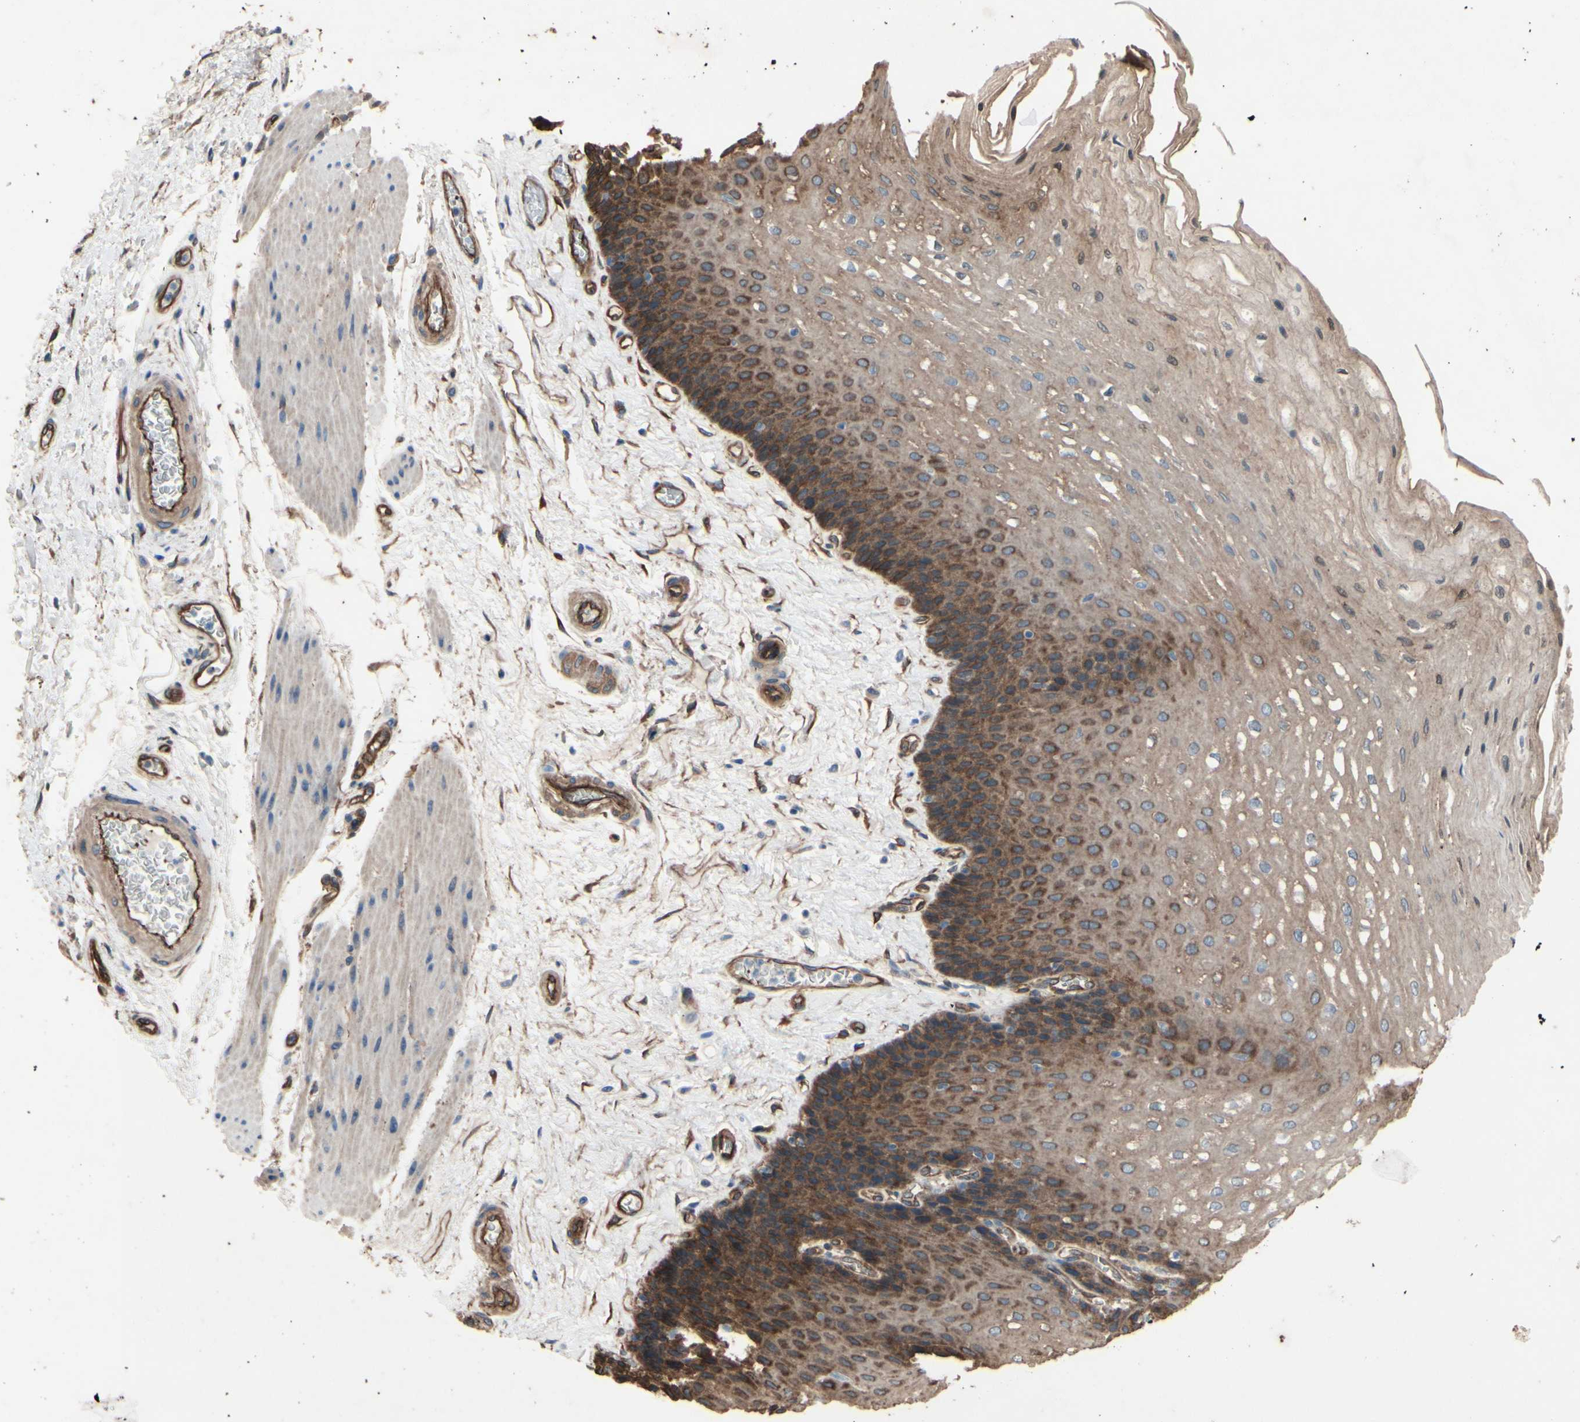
{"staining": {"intensity": "moderate", "quantity": ">75%", "location": "cytoplasmic/membranous"}, "tissue": "esophagus", "cell_type": "Squamous epithelial cells", "image_type": "normal", "snomed": [{"axis": "morphology", "description": "Normal tissue, NOS"}, {"axis": "topography", "description": "Esophagus"}], "caption": "About >75% of squamous epithelial cells in normal esophagus exhibit moderate cytoplasmic/membranous protein positivity as visualized by brown immunohistochemical staining.", "gene": "CTTNBP2", "patient": {"sex": "female", "age": 72}}